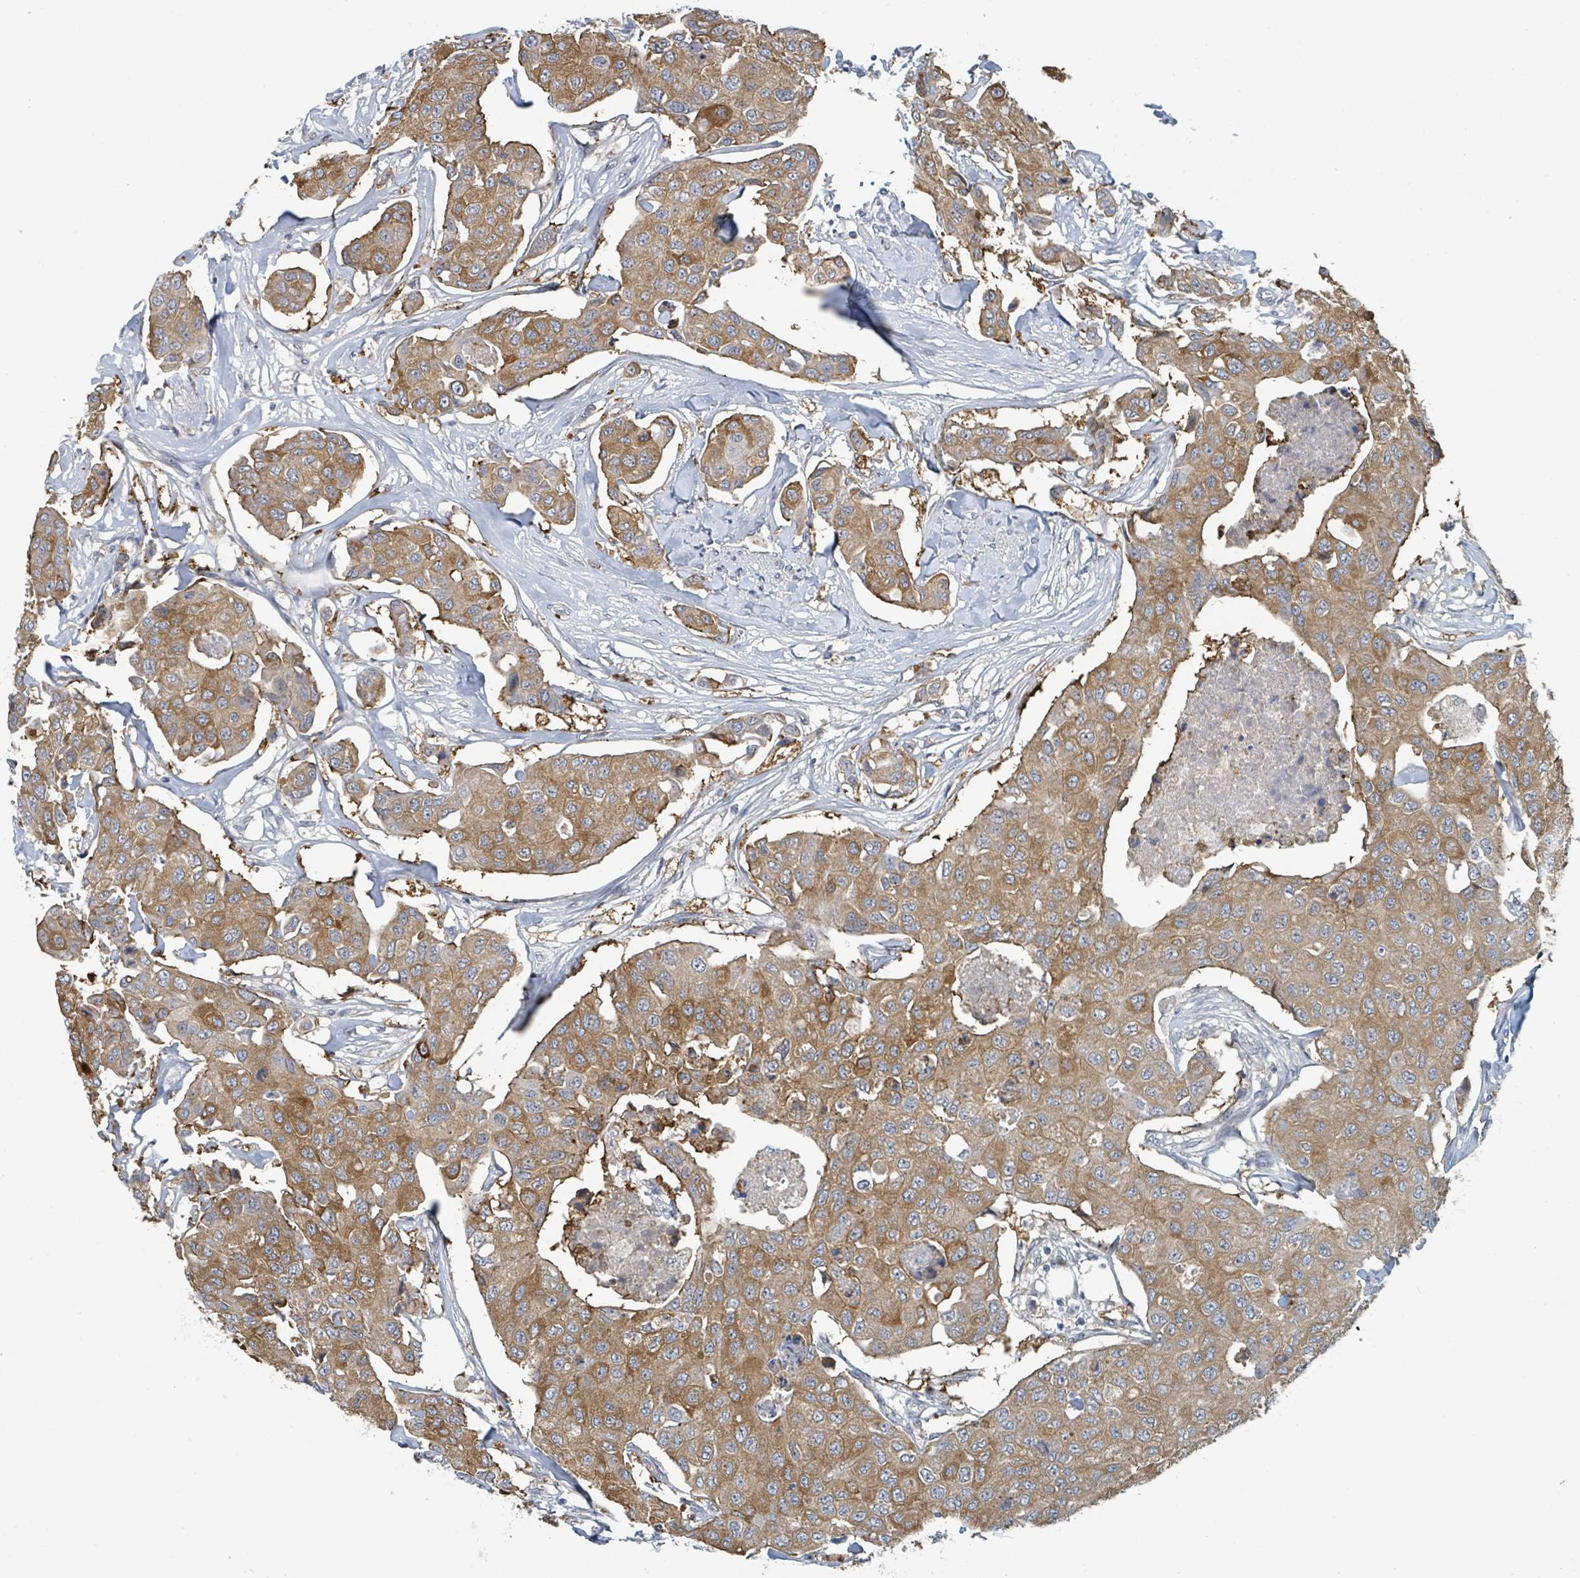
{"staining": {"intensity": "moderate", "quantity": ">75%", "location": "cytoplasmic/membranous"}, "tissue": "breast cancer", "cell_type": "Tumor cells", "image_type": "cancer", "snomed": [{"axis": "morphology", "description": "Duct carcinoma"}, {"axis": "topography", "description": "Breast"}, {"axis": "topography", "description": "Lymph node"}], "caption": "Protein expression by IHC demonstrates moderate cytoplasmic/membranous expression in about >75% of tumor cells in breast cancer.", "gene": "ANKRD55", "patient": {"sex": "female", "age": 80}}